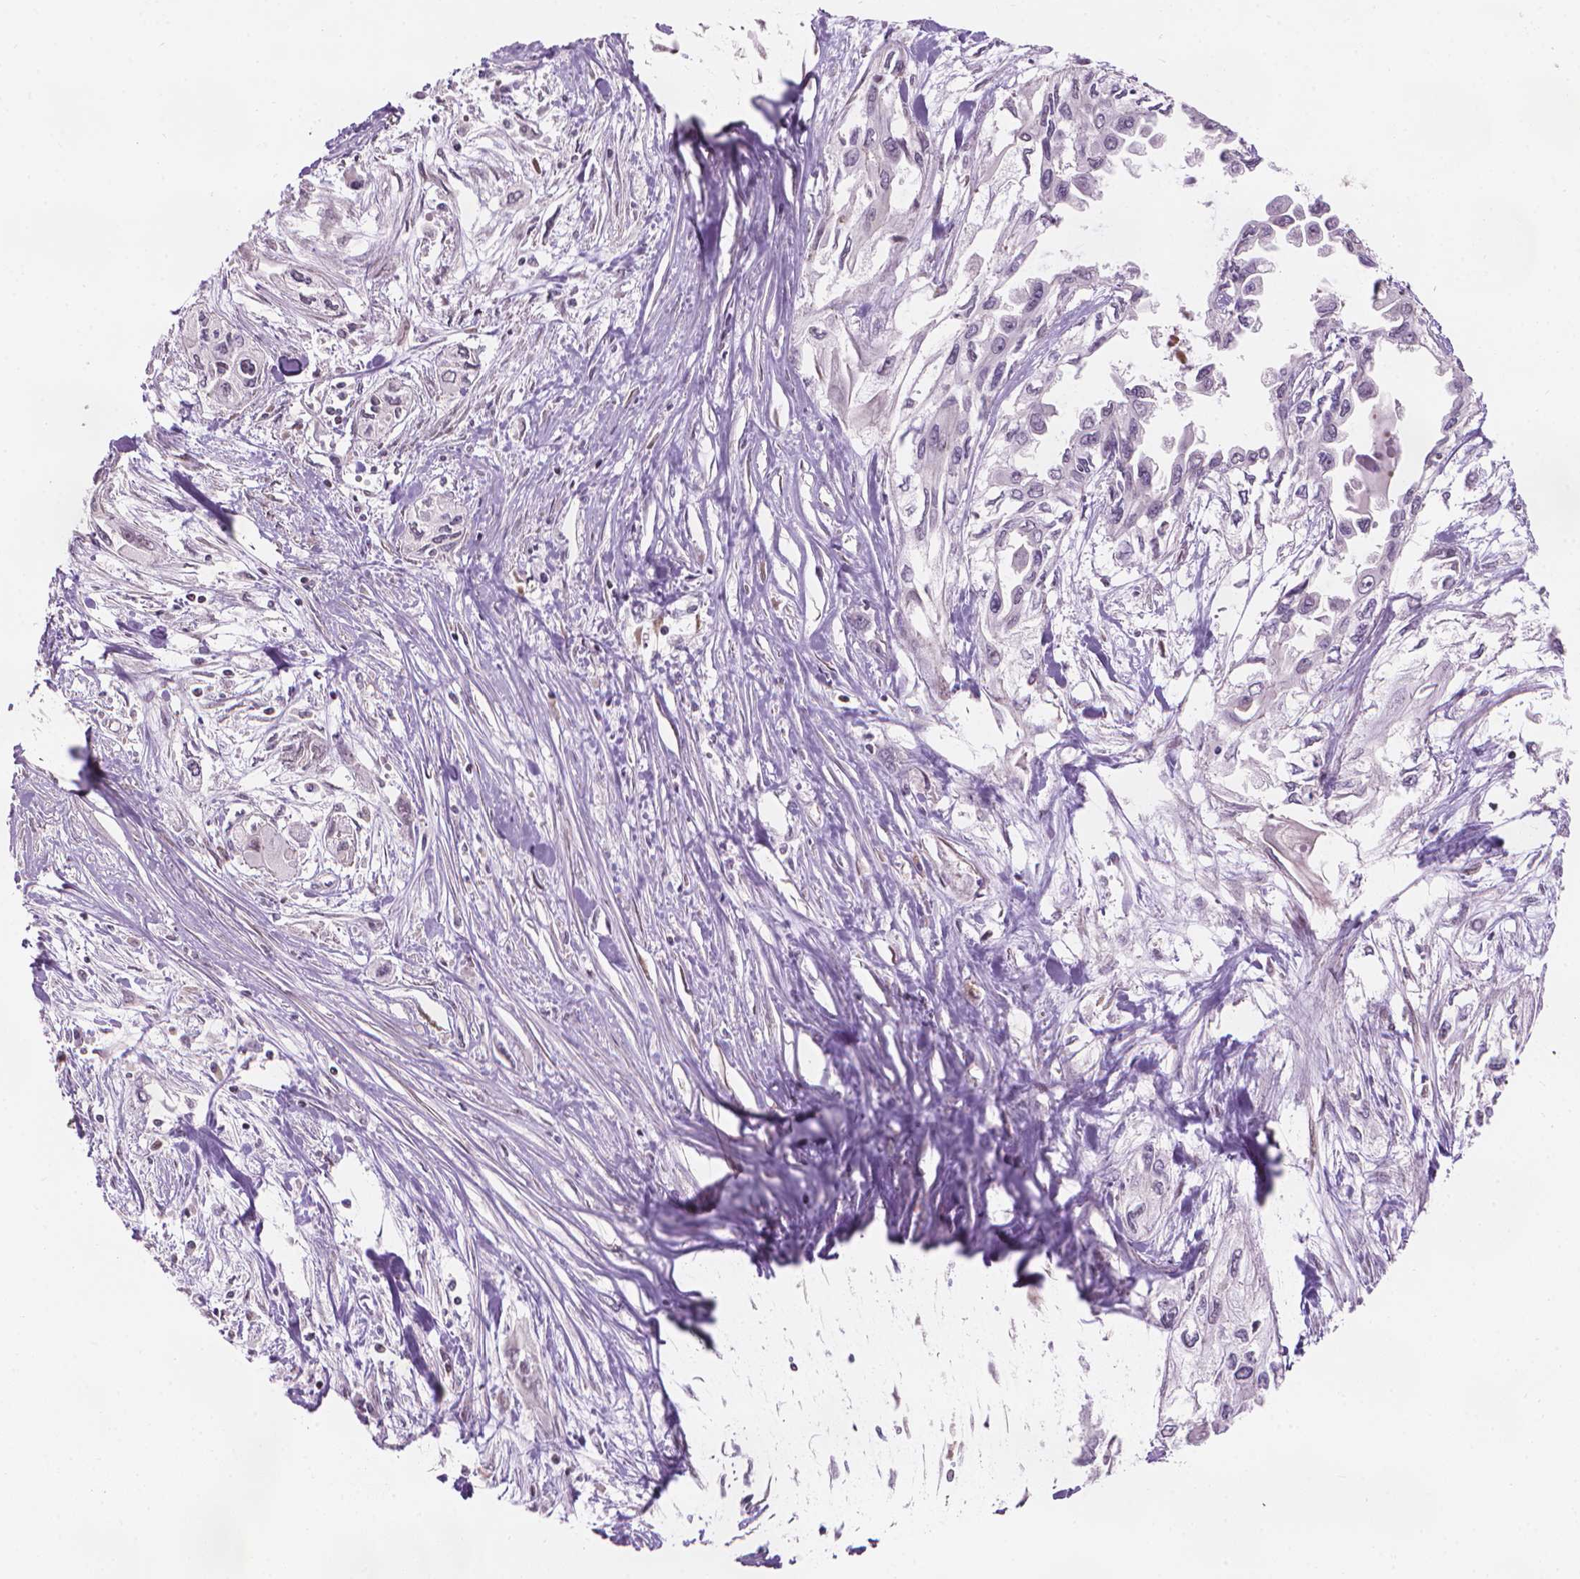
{"staining": {"intensity": "negative", "quantity": "none", "location": "none"}, "tissue": "pancreatic cancer", "cell_type": "Tumor cells", "image_type": "cancer", "snomed": [{"axis": "morphology", "description": "Adenocarcinoma, NOS"}, {"axis": "topography", "description": "Pancreas"}], "caption": "This photomicrograph is of pancreatic cancer (adenocarcinoma) stained with immunohistochemistry to label a protein in brown with the nuclei are counter-stained blue. There is no expression in tumor cells. (Immunohistochemistry (ihc), brightfield microscopy, high magnification).", "gene": "IFFO1", "patient": {"sex": "female", "age": 55}}